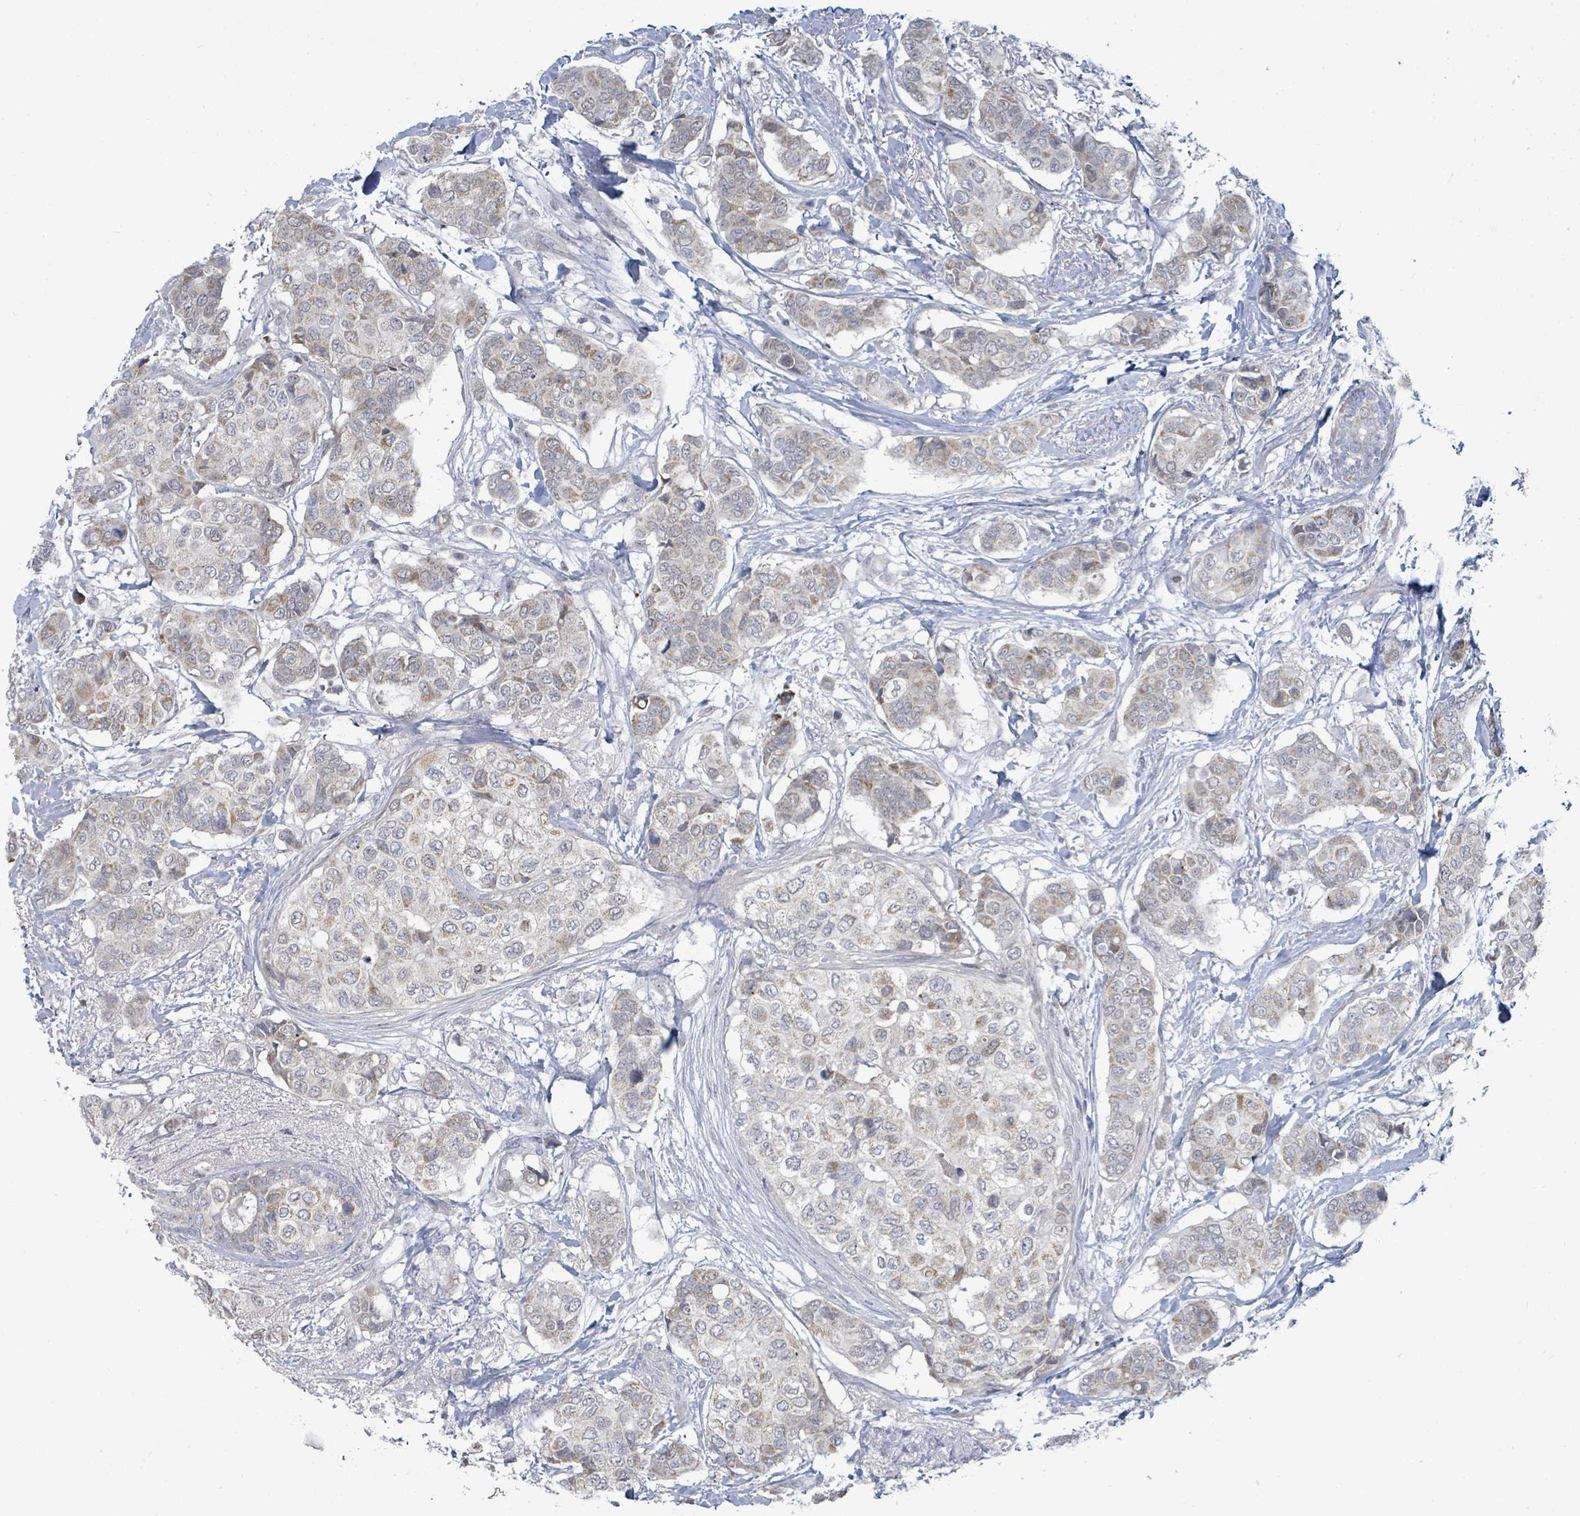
{"staining": {"intensity": "weak", "quantity": "25%-75%", "location": "cytoplasmic/membranous"}, "tissue": "breast cancer", "cell_type": "Tumor cells", "image_type": "cancer", "snomed": [{"axis": "morphology", "description": "Lobular carcinoma"}, {"axis": "topography", "description": "Breast"}], "caption": "The immunohistochemical stain highlights weak cytoplasmic/membranous staining in tumor cells of breast lobular carcinoma tissue.", "gene": "ZFPM1", "patient": {"sex": "female", "age": 51}}